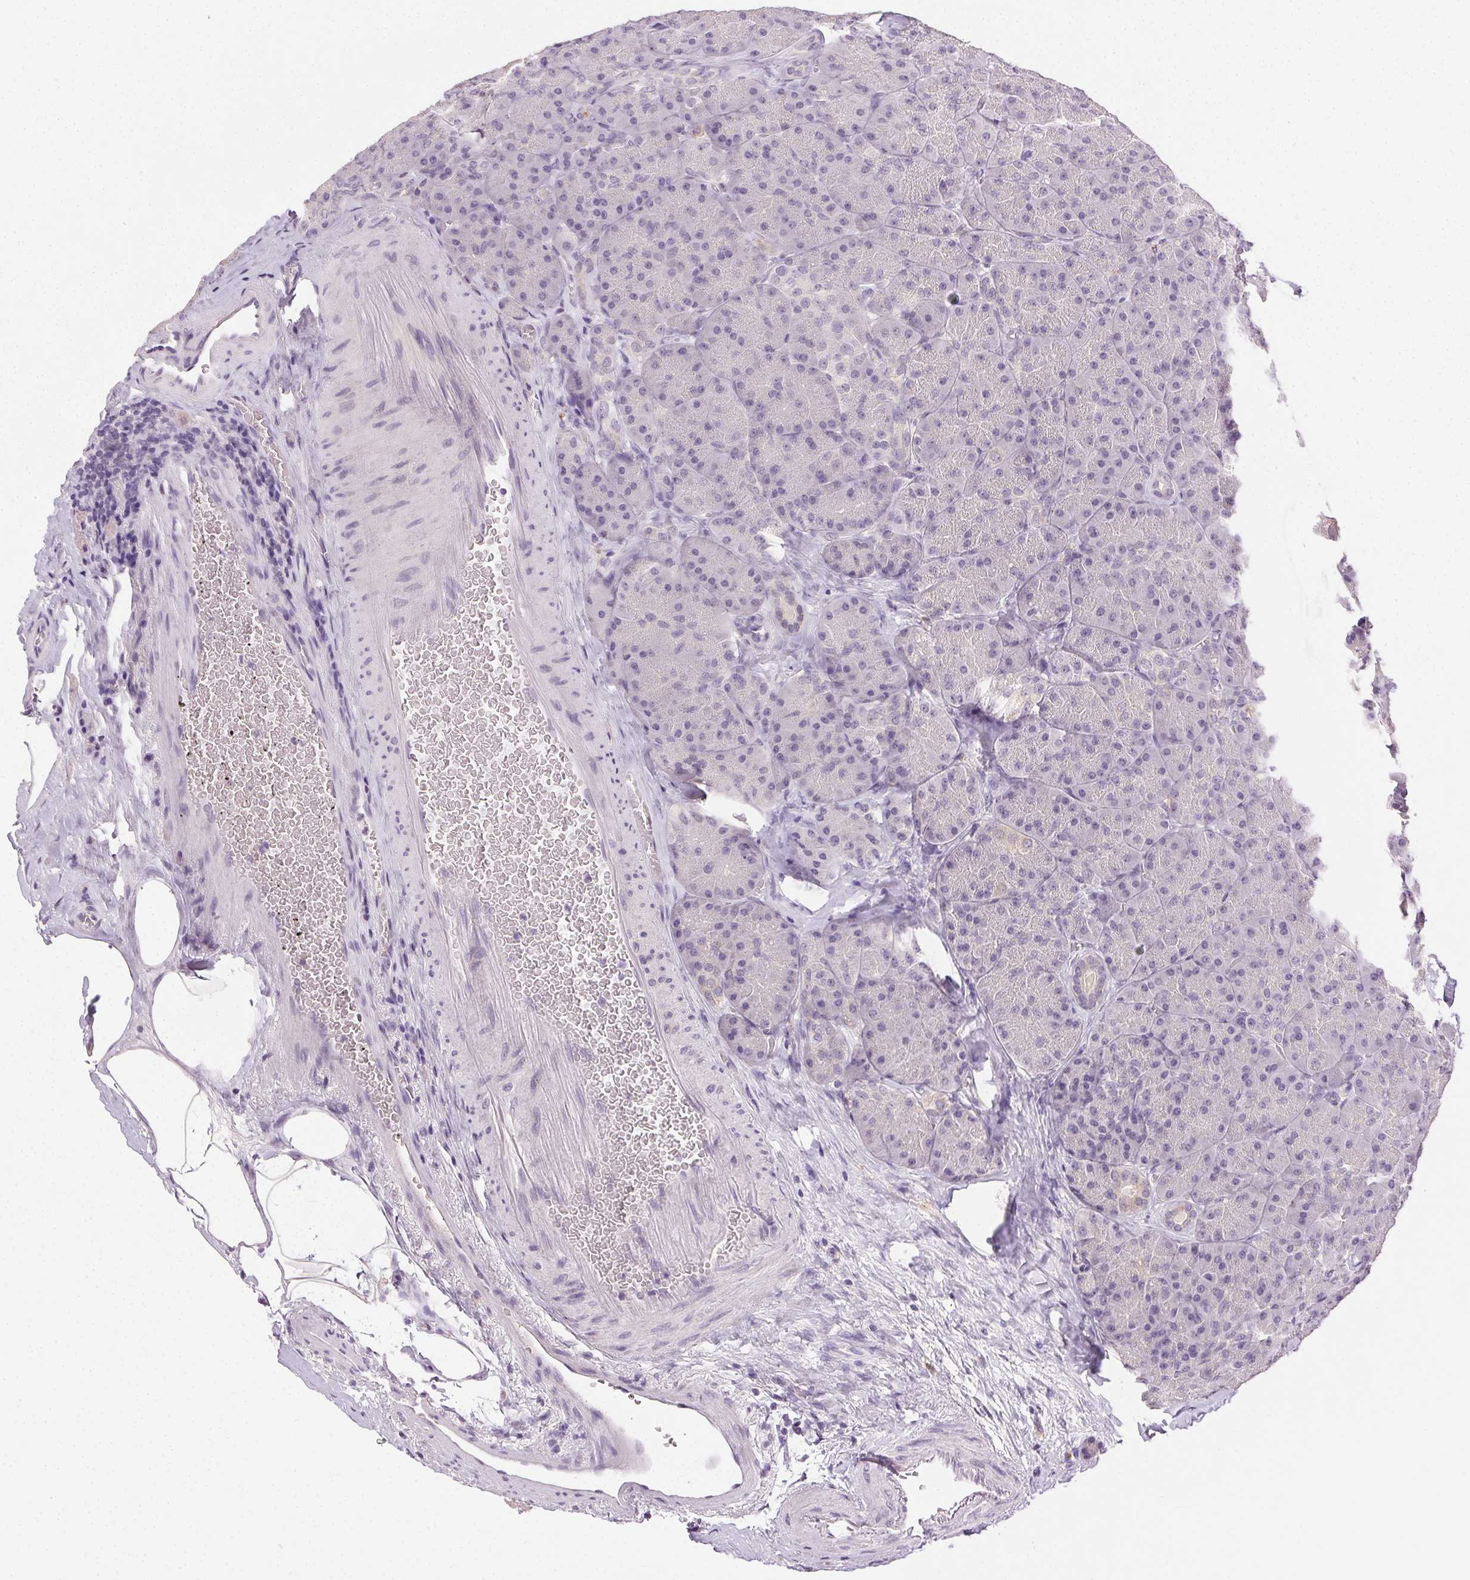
{"staining": {"intensity": "negative", "quantity": "none", "location": "none"}, "tissue": "pancreas", "cell_type": "Exocrine glandular cells", "image_type": "normal", "snomed": [{"axis": "morphology", "description": "Normal tissue, NOS"}, {"axis": "topography", "description": "Pancreas"}], "caption": "A high-resolution image shows immunohistochemistry staining of normal pancreas, which exhibits no significant staining in exocrine glandular cells.", "gene": "AKAP5", "patient": {"sex": "male", "age": 57}}